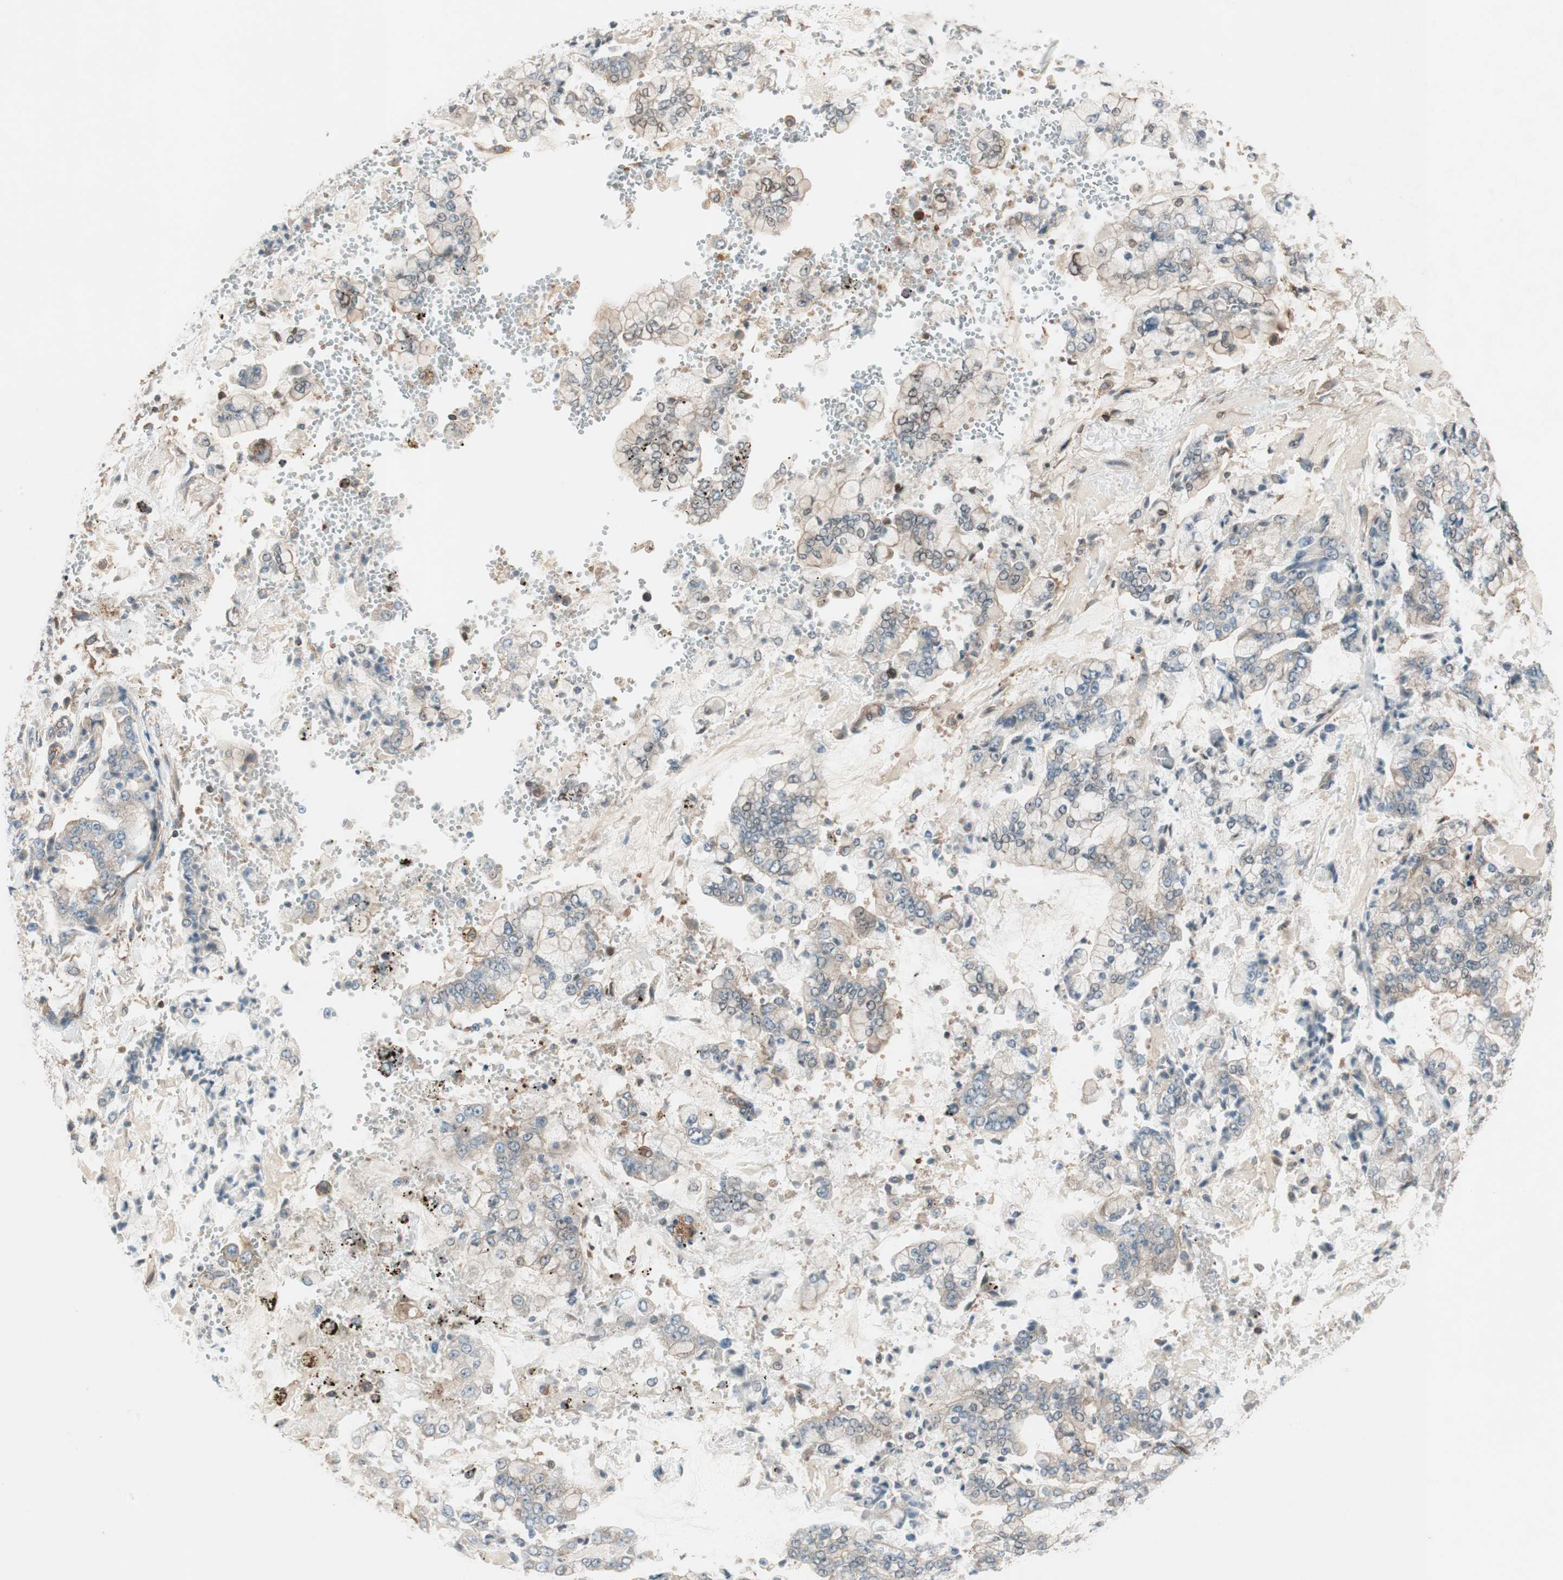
{"staining": {"intensity": "weak", "quantity": "25%-75%", "location": "cytoplasmic/membranous"}, "tissue": "stomach cancer", "cell_type": "Tumor cells", "image_type": "cancer", "snomed": [{"axis": "morphology", "description": "Adenocarcinoma, NOS"}, {"axis": "topography", "description": "Stomach"}], "caption": "The image displays immunohistochemical staining of adenocarcinoma (stomach). There is weak cytoplasmic/membranous expression is identified in about 25%-75% of tumor cells.", "gene": "GALT", "patient": {"sex": "male", "age": 76}}